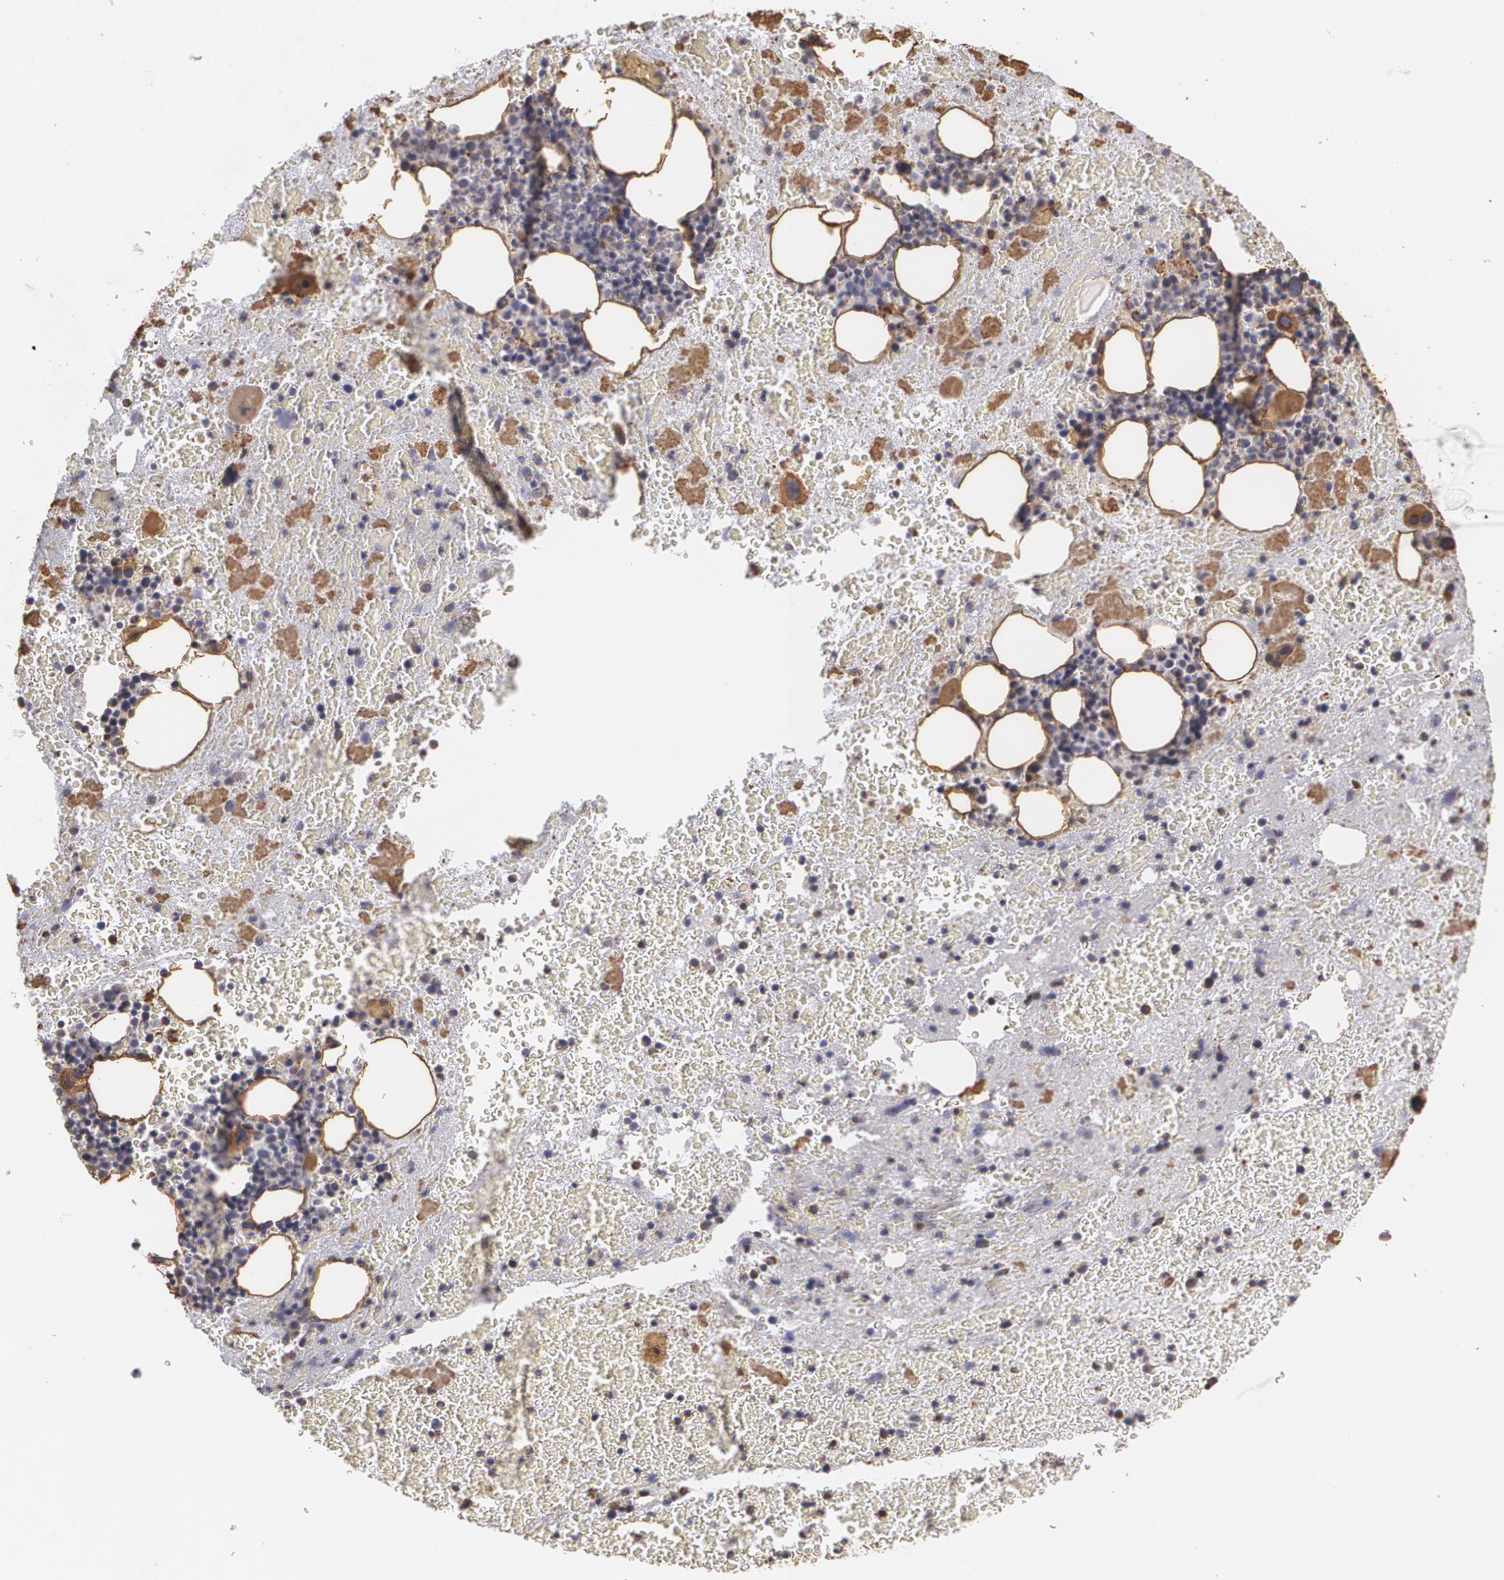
{"staining": {"intensity": "weak", "quantity": "<25%", "location": "cytoplasmic/membranous"}, "tissue": "bone marrow", "cell_type": "Hematopoietic cells", "image_type": "normal", "snomed": [{"axis": "morphology", "description": "Normal tissue, NOS"}, {"axis": "topography", "description": "Bone marrow"}], "caption": "The image displays no staining of hematopoietic cells in benign bone marrow. (DAB (3,3'-diaminobenzidine) immunohistochemistry (IHC) visualized using brightfield microscopy, high magnification).", "gene": "CYB5R3", "patient": {"sex": "male", "age": 76}}